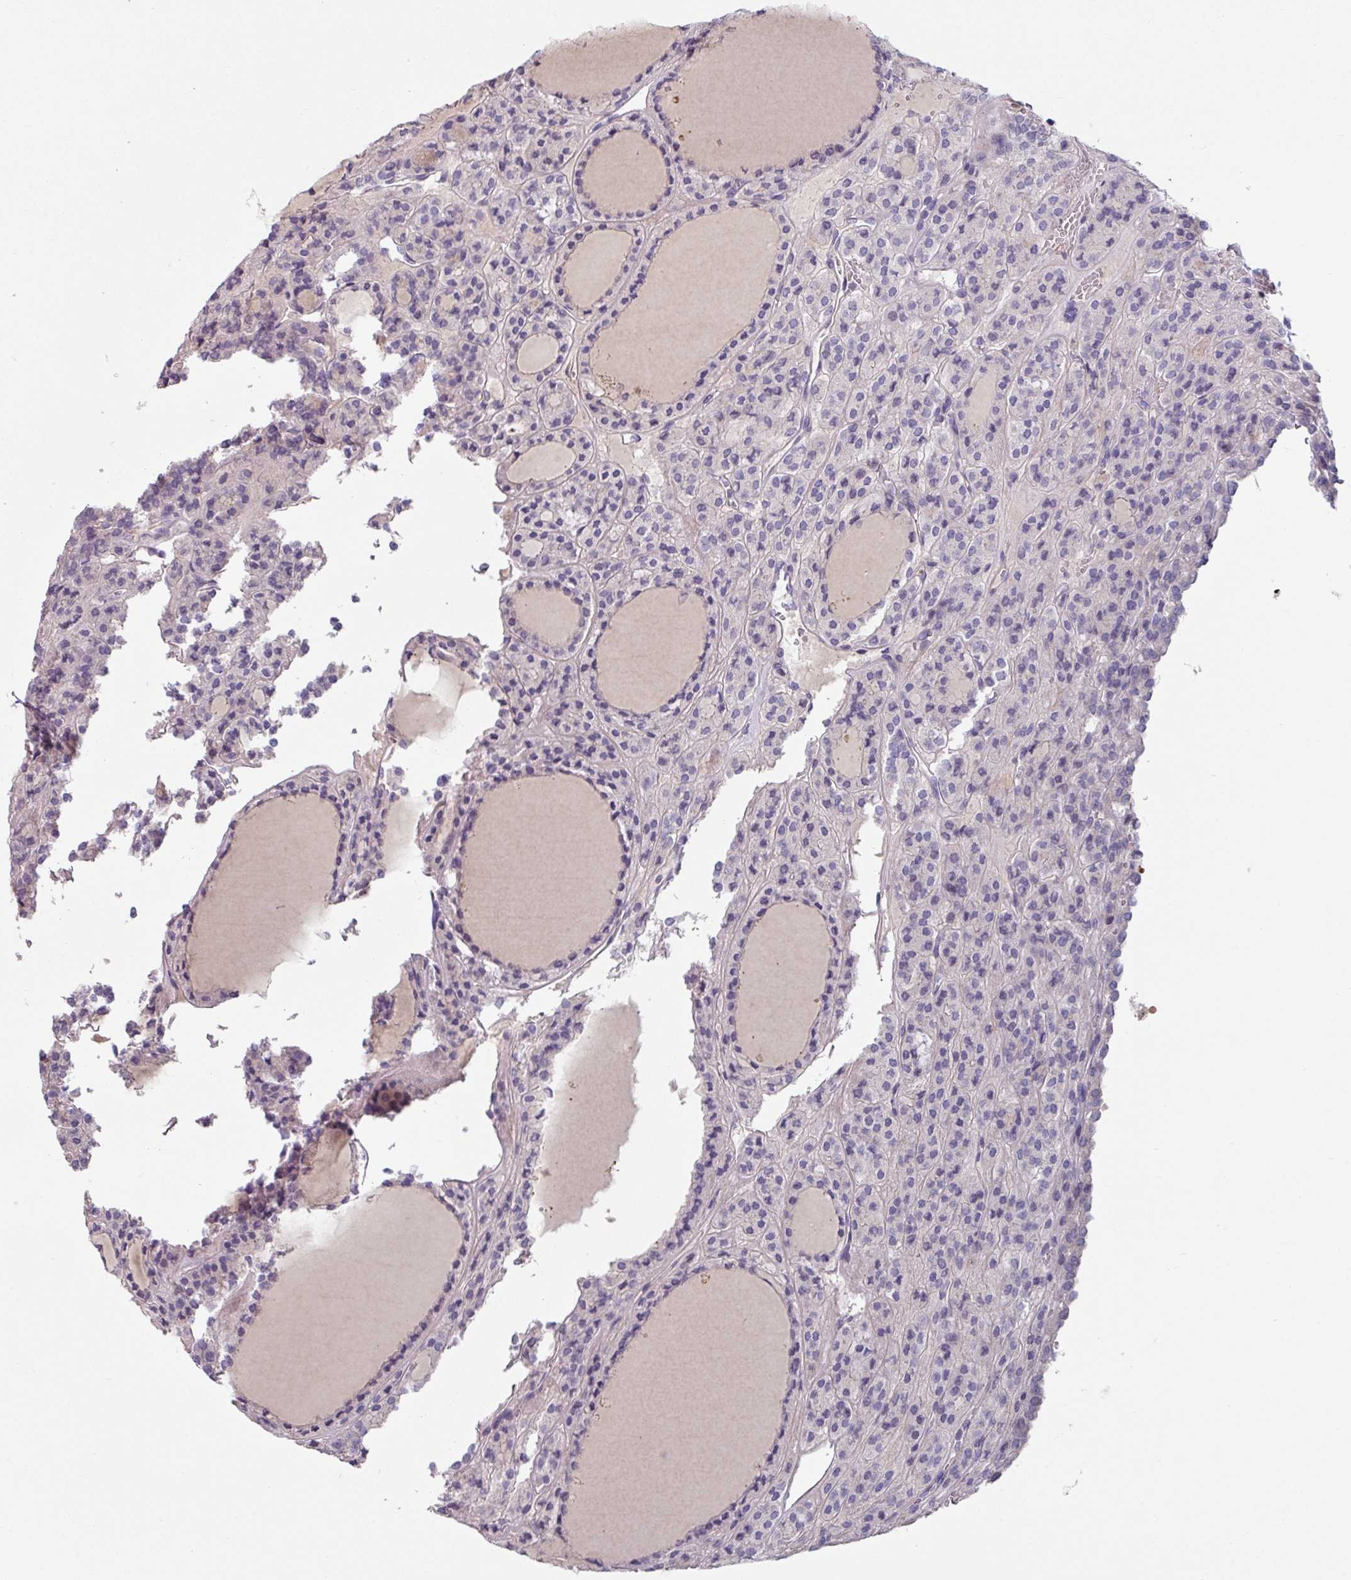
{"staining": {"intensity": "negative", "quantity": "none", "location": "none"}, "tissue": "thyroid cancer", "cell_type": "Tumor cells", "image_type": "cancer", "snomed": [{"axis": "morphology", "description": "Follicular adenoma carcinoma, NOS"}, {"axis": "topography", "description": "Thyroid gland"}], "caption": "Immunohistochemistry of human thyroid cancer shows no staining in tumor cells. (DAB immunohistochemistry, high magnification).", "gene": "TMEM132A", "patient": {"sex": "female", "age": 63}}